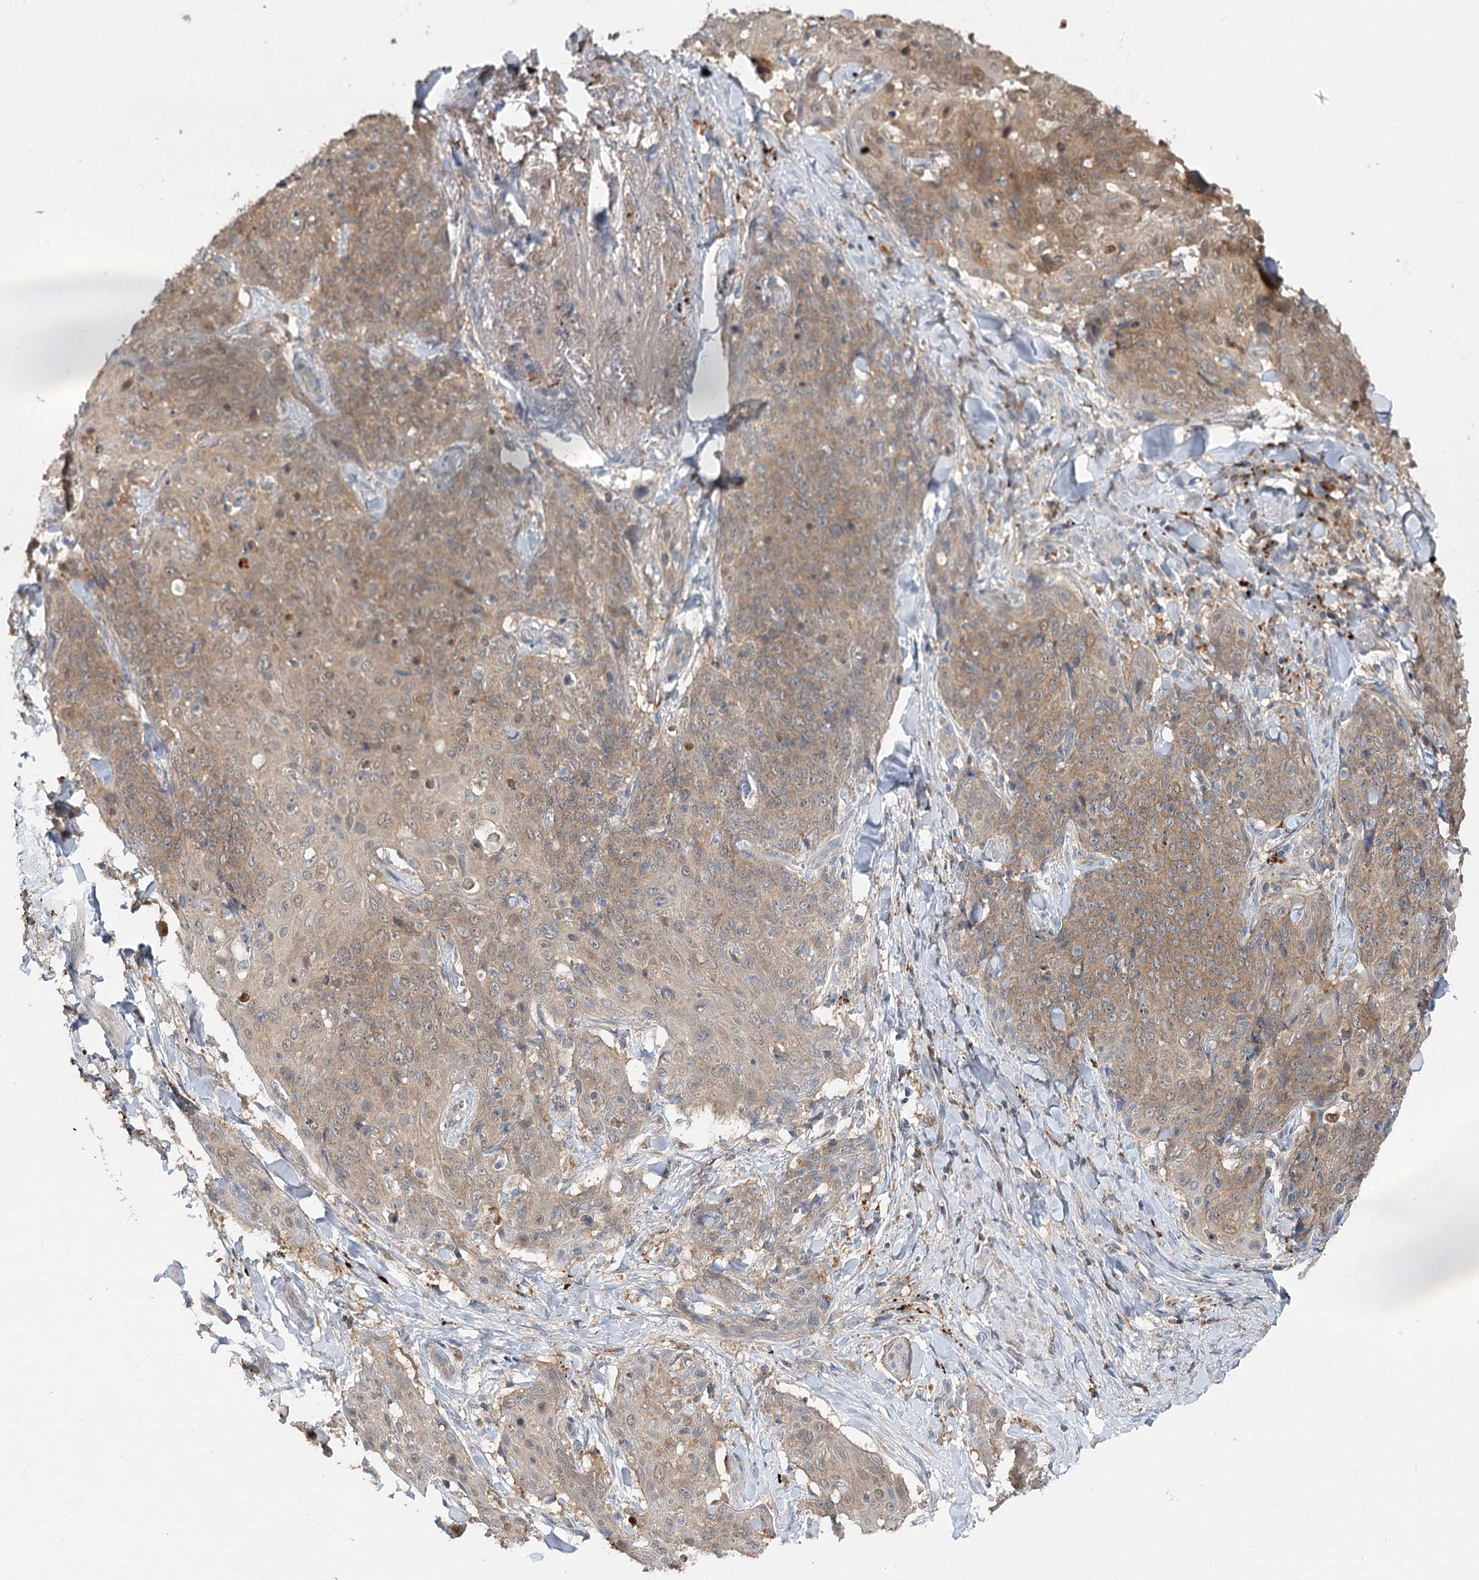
{"staining": {"intensity": "moderate", "quantity": "25%-75%", "location": "cytoplasmic/membranous"}, "tissue": "skin cancer", "cell_type": "Tumor cells", "image_type": "cancer", "snomed": [{"axis": "morphology", "description": "Squamous cell carcinoma, NOS"}, {"axis": "topography", "description": "Skin"}, {"axis": "topography", "description": "Vulva"}], "caption": "Protein expression analysis of skin squamous cell carcinoma exhibits moderate cytoplasmic/membranous staining in about 25%-75% of tumor cells.", "gene": "PYROXD2", "patient": {"sex": "female", "age": 85}}